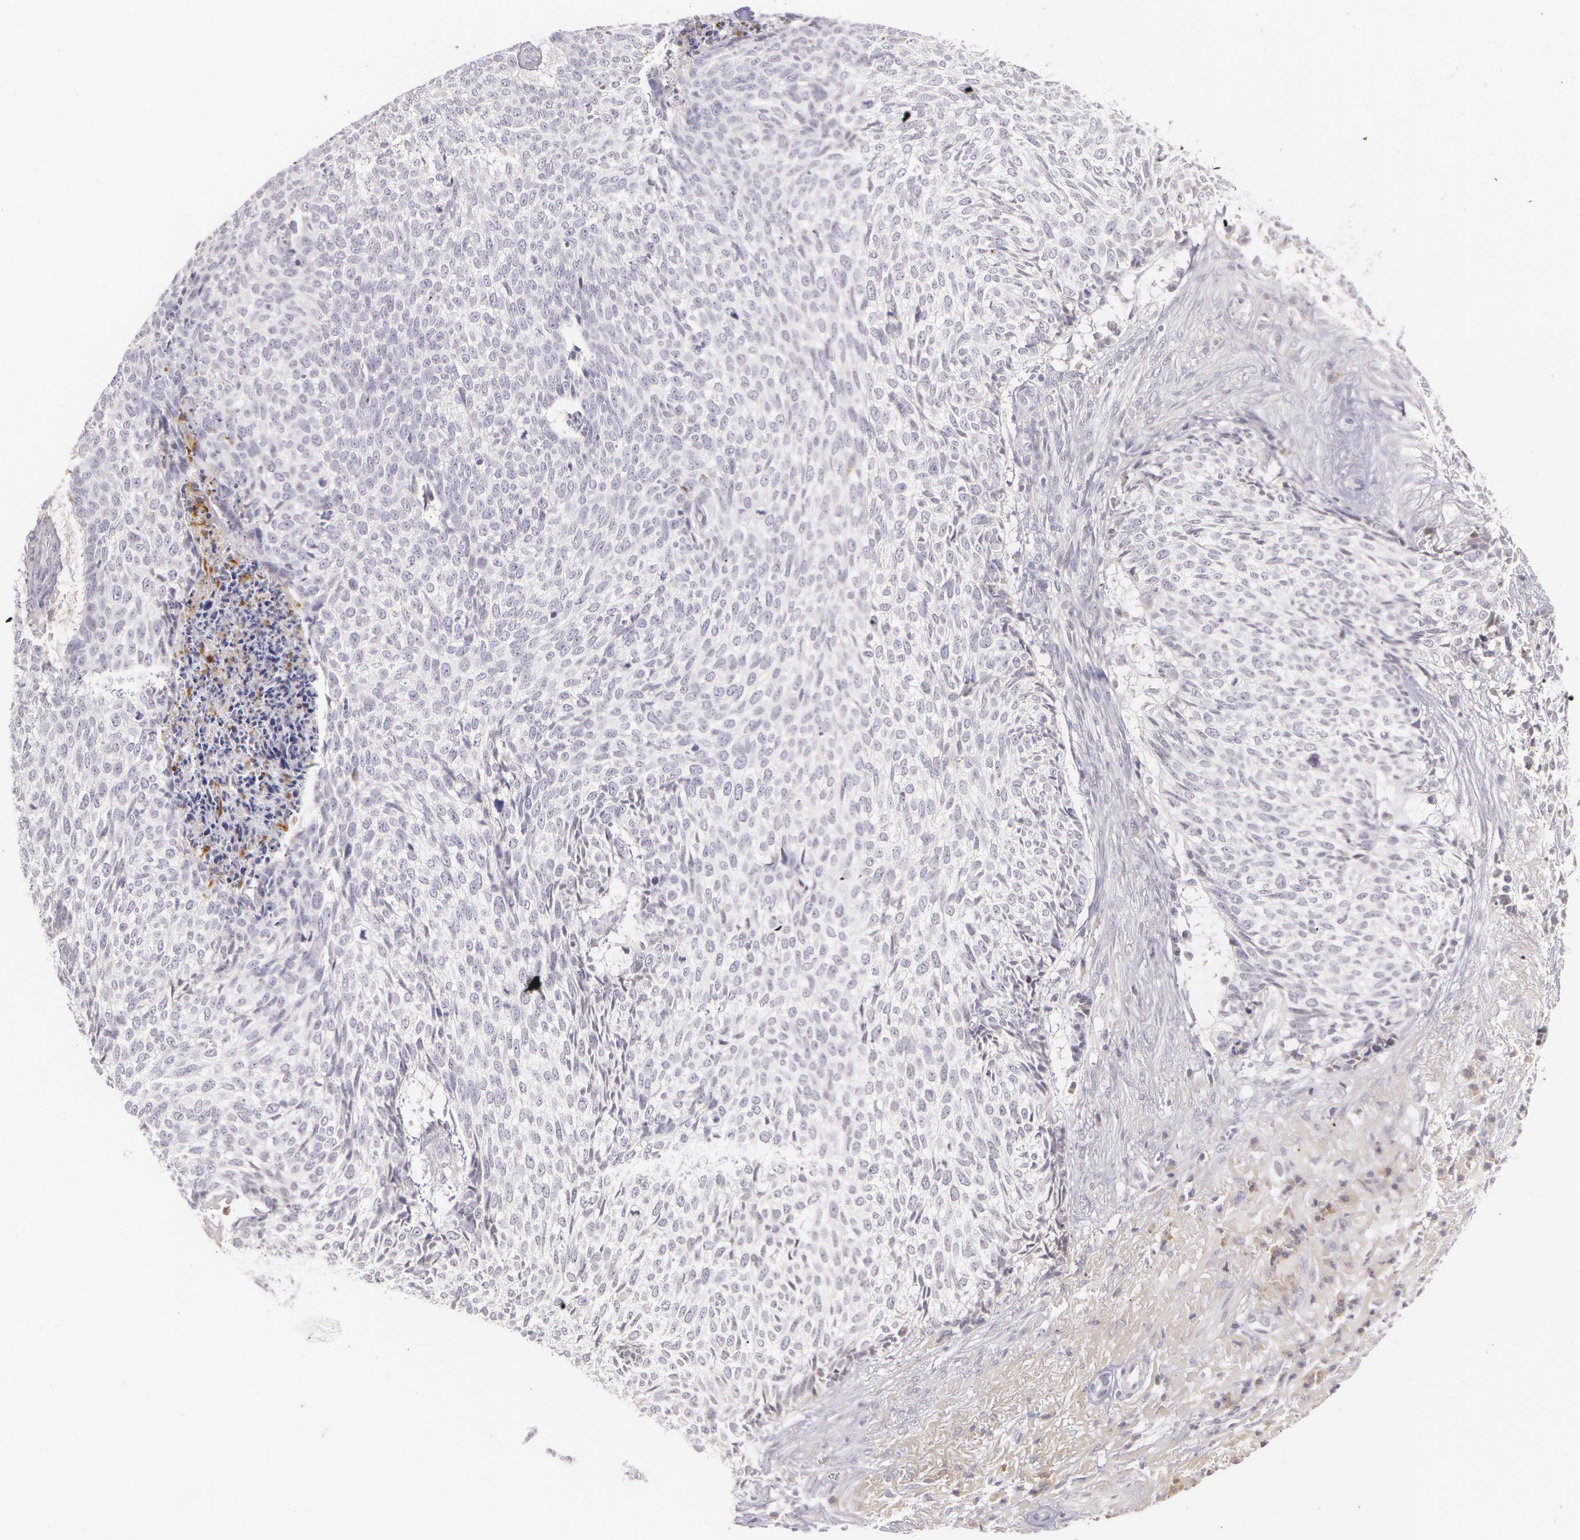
{"staining": {"intensity": "negative", "quantity": "none", "location": "none"}, "tissue": "skin cancer", "cell_type": "Tumor cells", "image_type": "cancer", "snomed": [{"axis": "morphology", "description": "Basal cell carcinoma"}, {"axis": "topography", "description": "Skin"}], "caption": "There is no significant expression in tumor cells of skin basal cell carcinoma.", "gene": "LBP", "patient": {"sex": "female", "age": 89}}